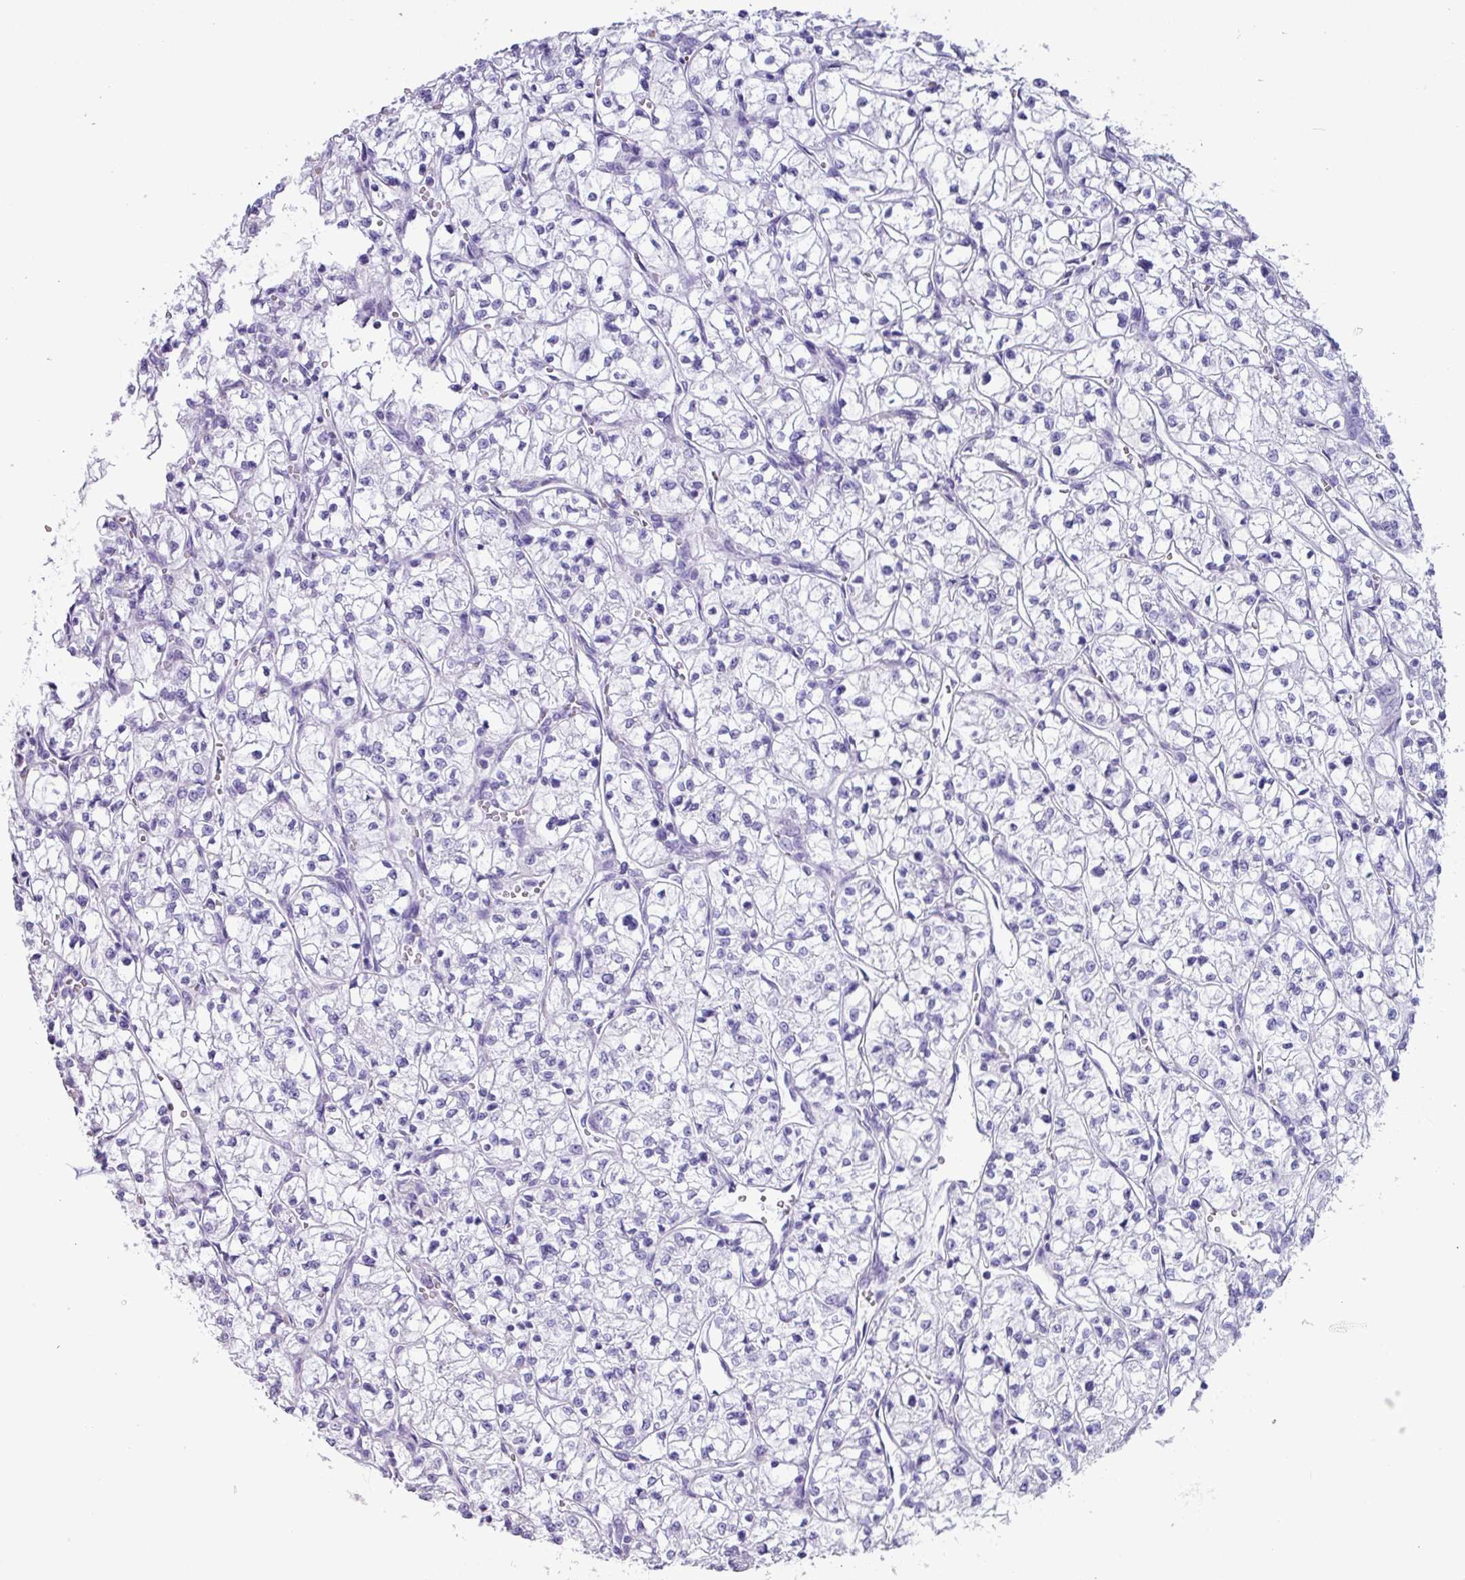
{"staining": {"intensity": "negative", "quantity": "none", "location": "none"}, "tissue": "renal cancer", "cell_type": "Tumor cells", "image_type": "cancer", "snomed": [{"axis": "morphology", "description": "Adenocarcinoma, NOS"}, {"axis": "topography", "description": "Kidney"}], "caption": "This is an immunohistochemistry (IHC) micrograph of human renal cancer (adenocarcinoma). There is no expression in tumor cells.", "gene": "NCCRP1", "patient": {"sex": "female", "age": 64}}